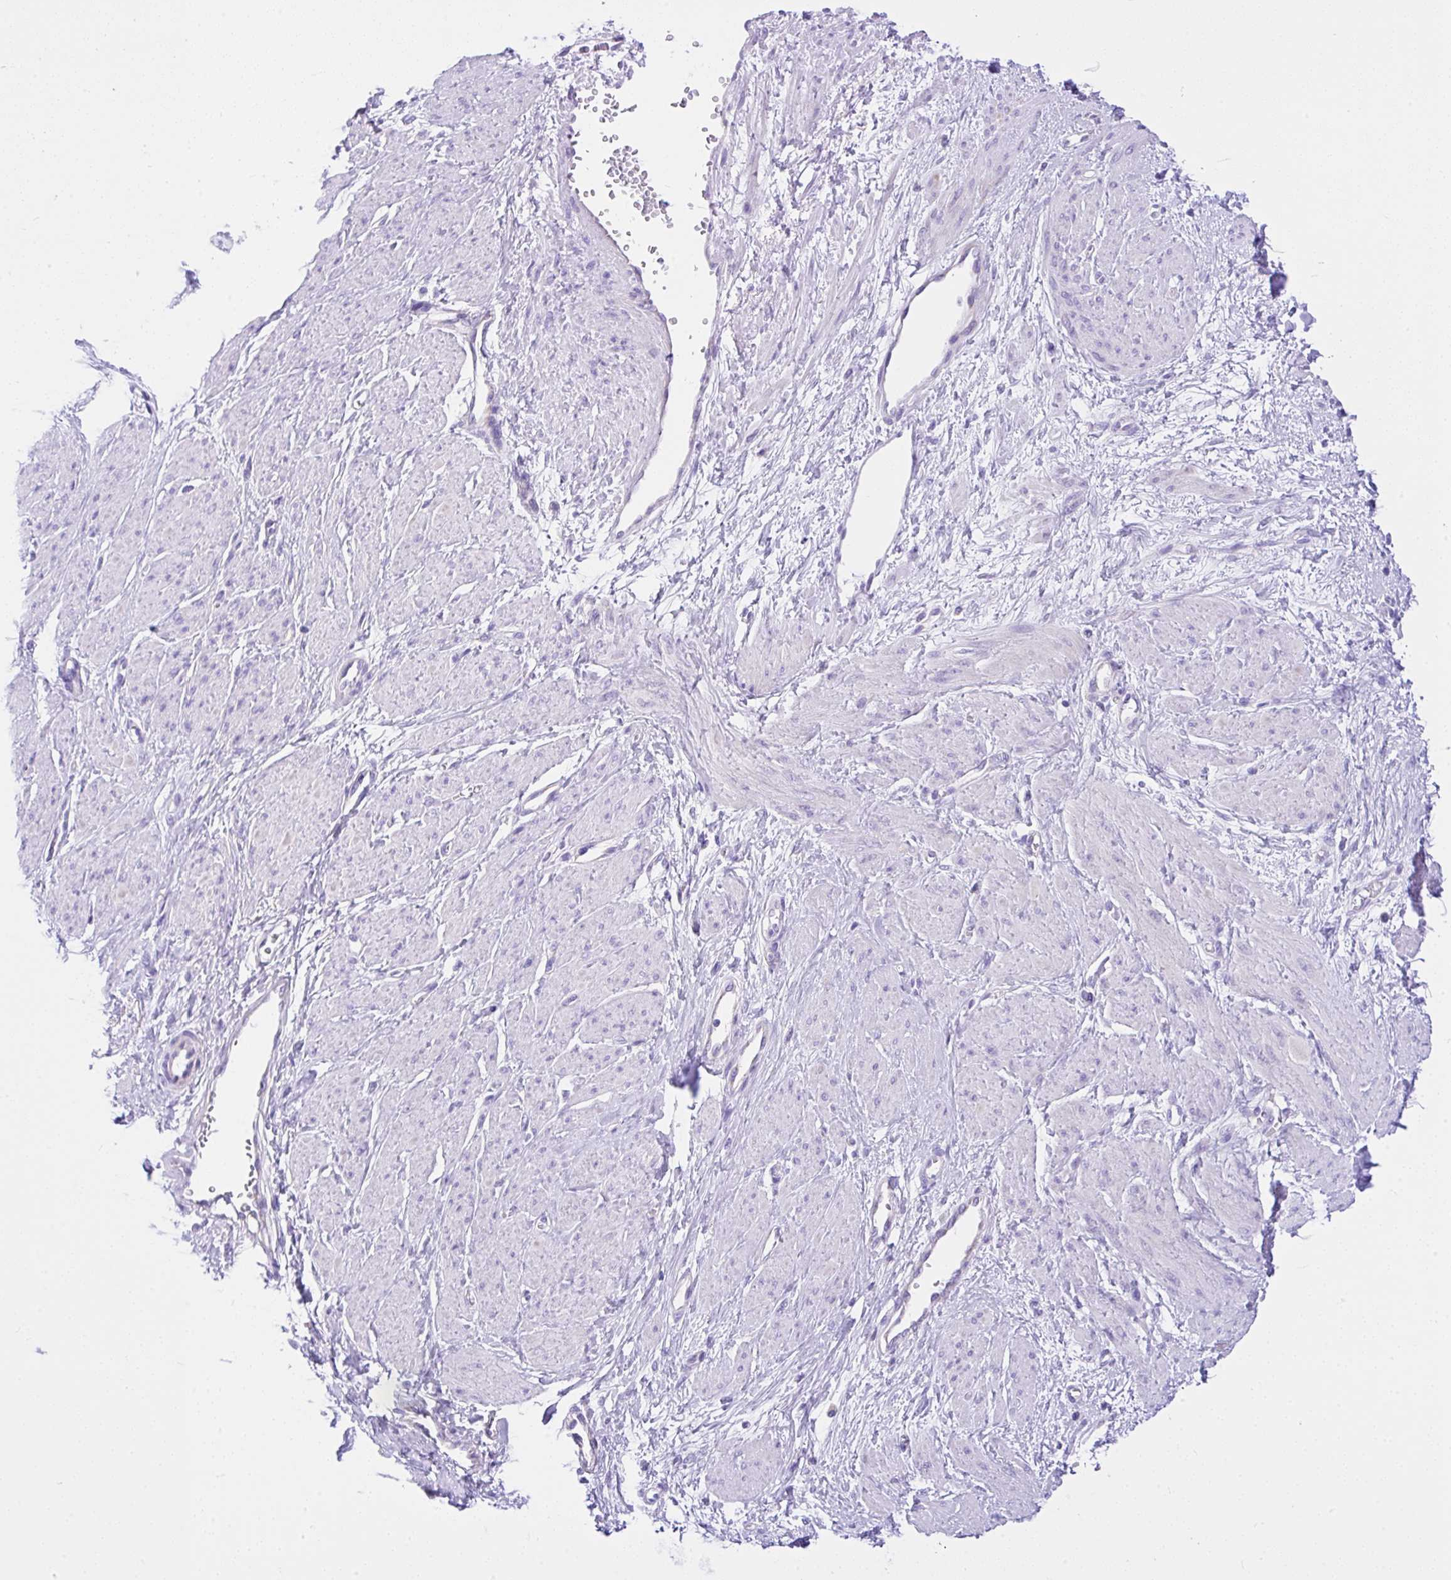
{"staining": {"intensity": "negative", "quantity": "none", "location": "none"}, "tissue": "smooth muscle", "cell_type": "Smooth muscle cells", "image_type": "normal", "snomed": [{"axis": "morphology", "description": "Normal tissue, NOS"}, {"axis": "topography", "description": "Smooth muscle"}, {"axis": "topography", "description": "Uterus"}], "caption": "Protein analysis of normal smooth muscle reveals no significant positivity in smooth muscle cells. (DAB (3,3'-diaminobenzidine) immunohistochemistry (IHC) with hematoxylin counter stain).", "gene": "SLC13A1", "patient": {"sex": "female", "age": 39}}